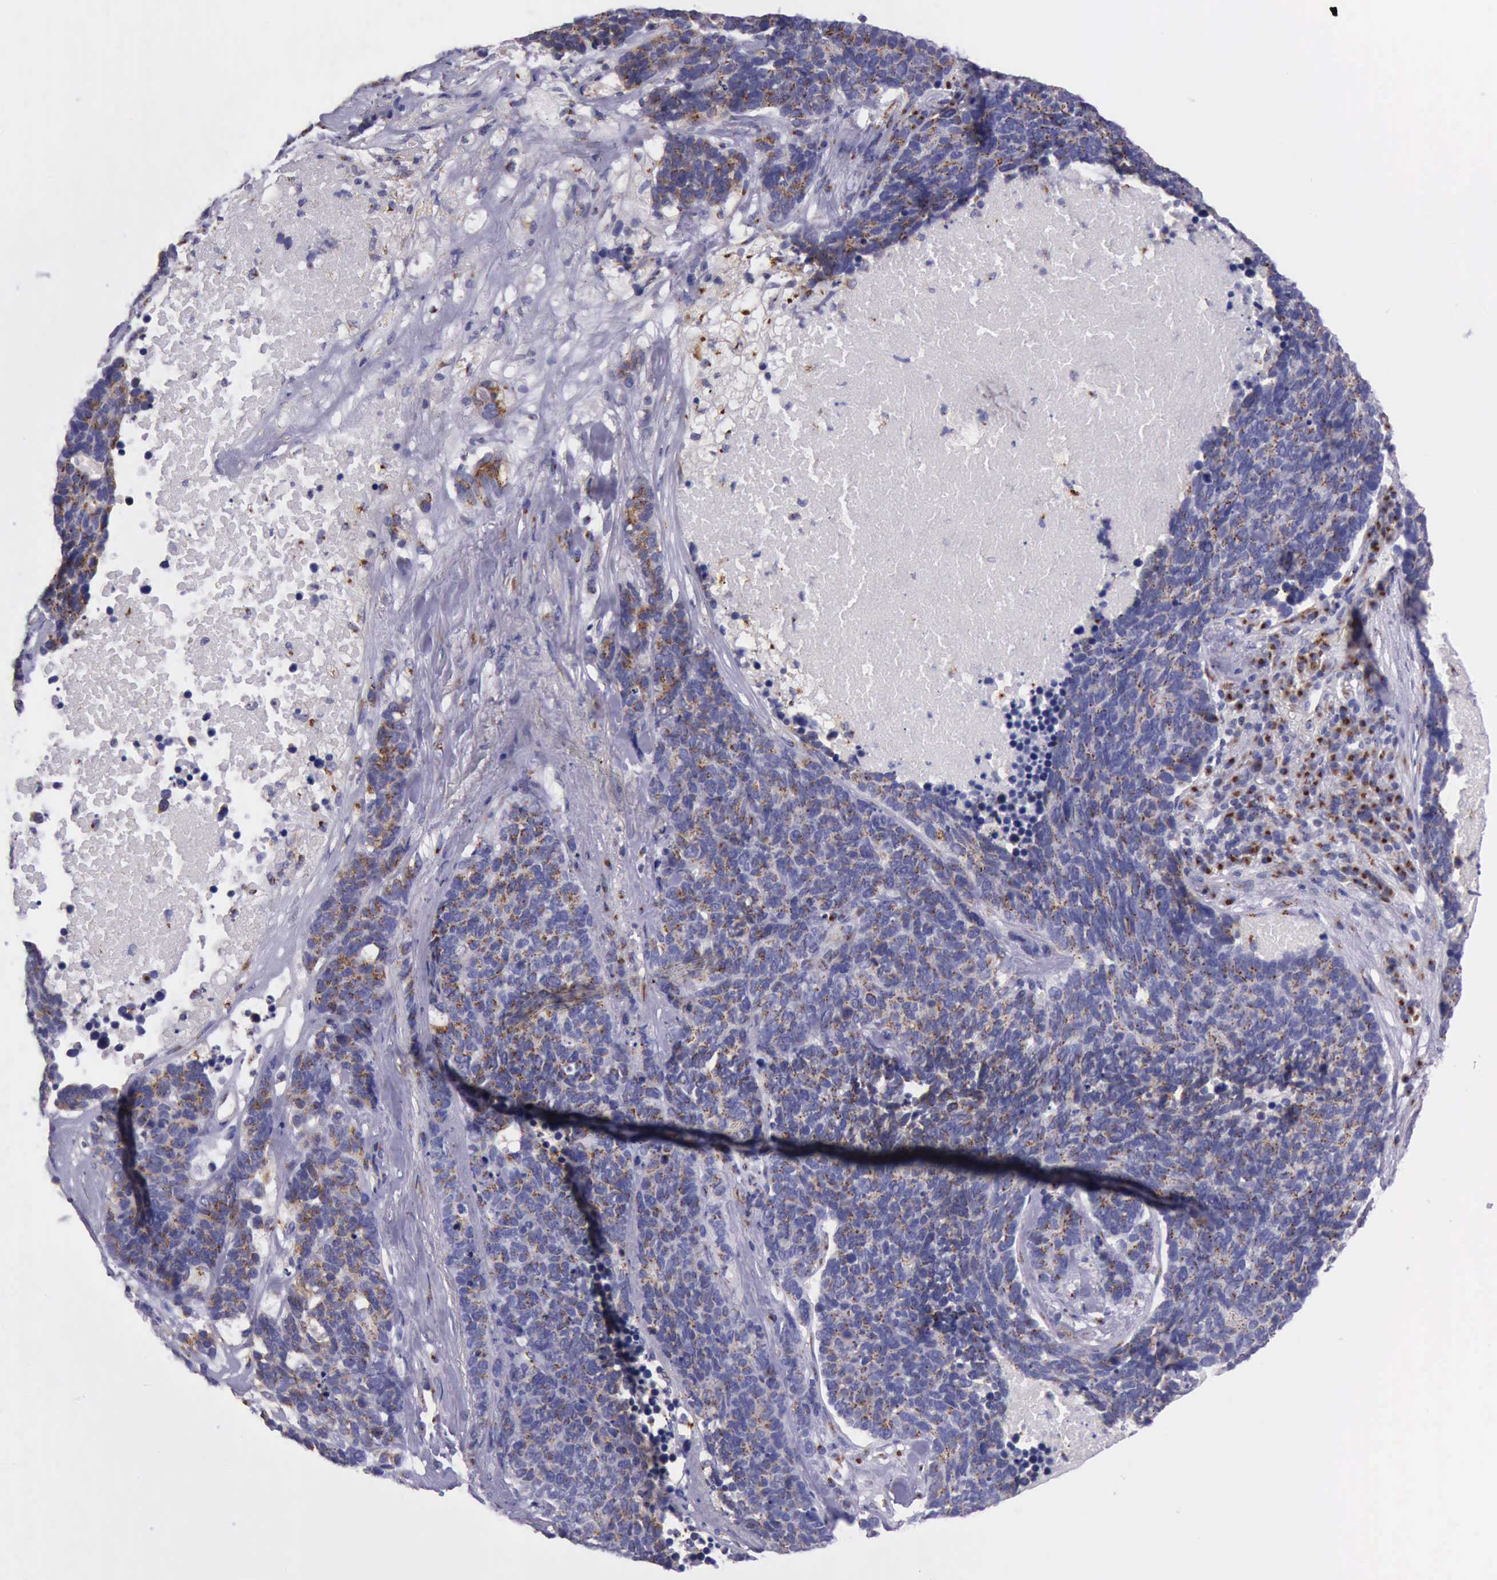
{"staining": {"intensity": "strong", "quantity": ">75%", "location": "cytoplasmic/membranous"}, "tissue": "lung cancer", "cell_type": "Tumor cells", "image_type": "cancer", "snomed": [{"axis": "morphology", "description": "Neoplasm, malignant, NOS"}, {"axis": "topography", "description": "Lung"}], "caption": "A brown stain labels strong cytoplasmic/membranous staining of a protein in human malignant neoplasm (lung) tumor cells.", "gene": "GOLGA5", "patient": {"sex": "female", "age": 75}}